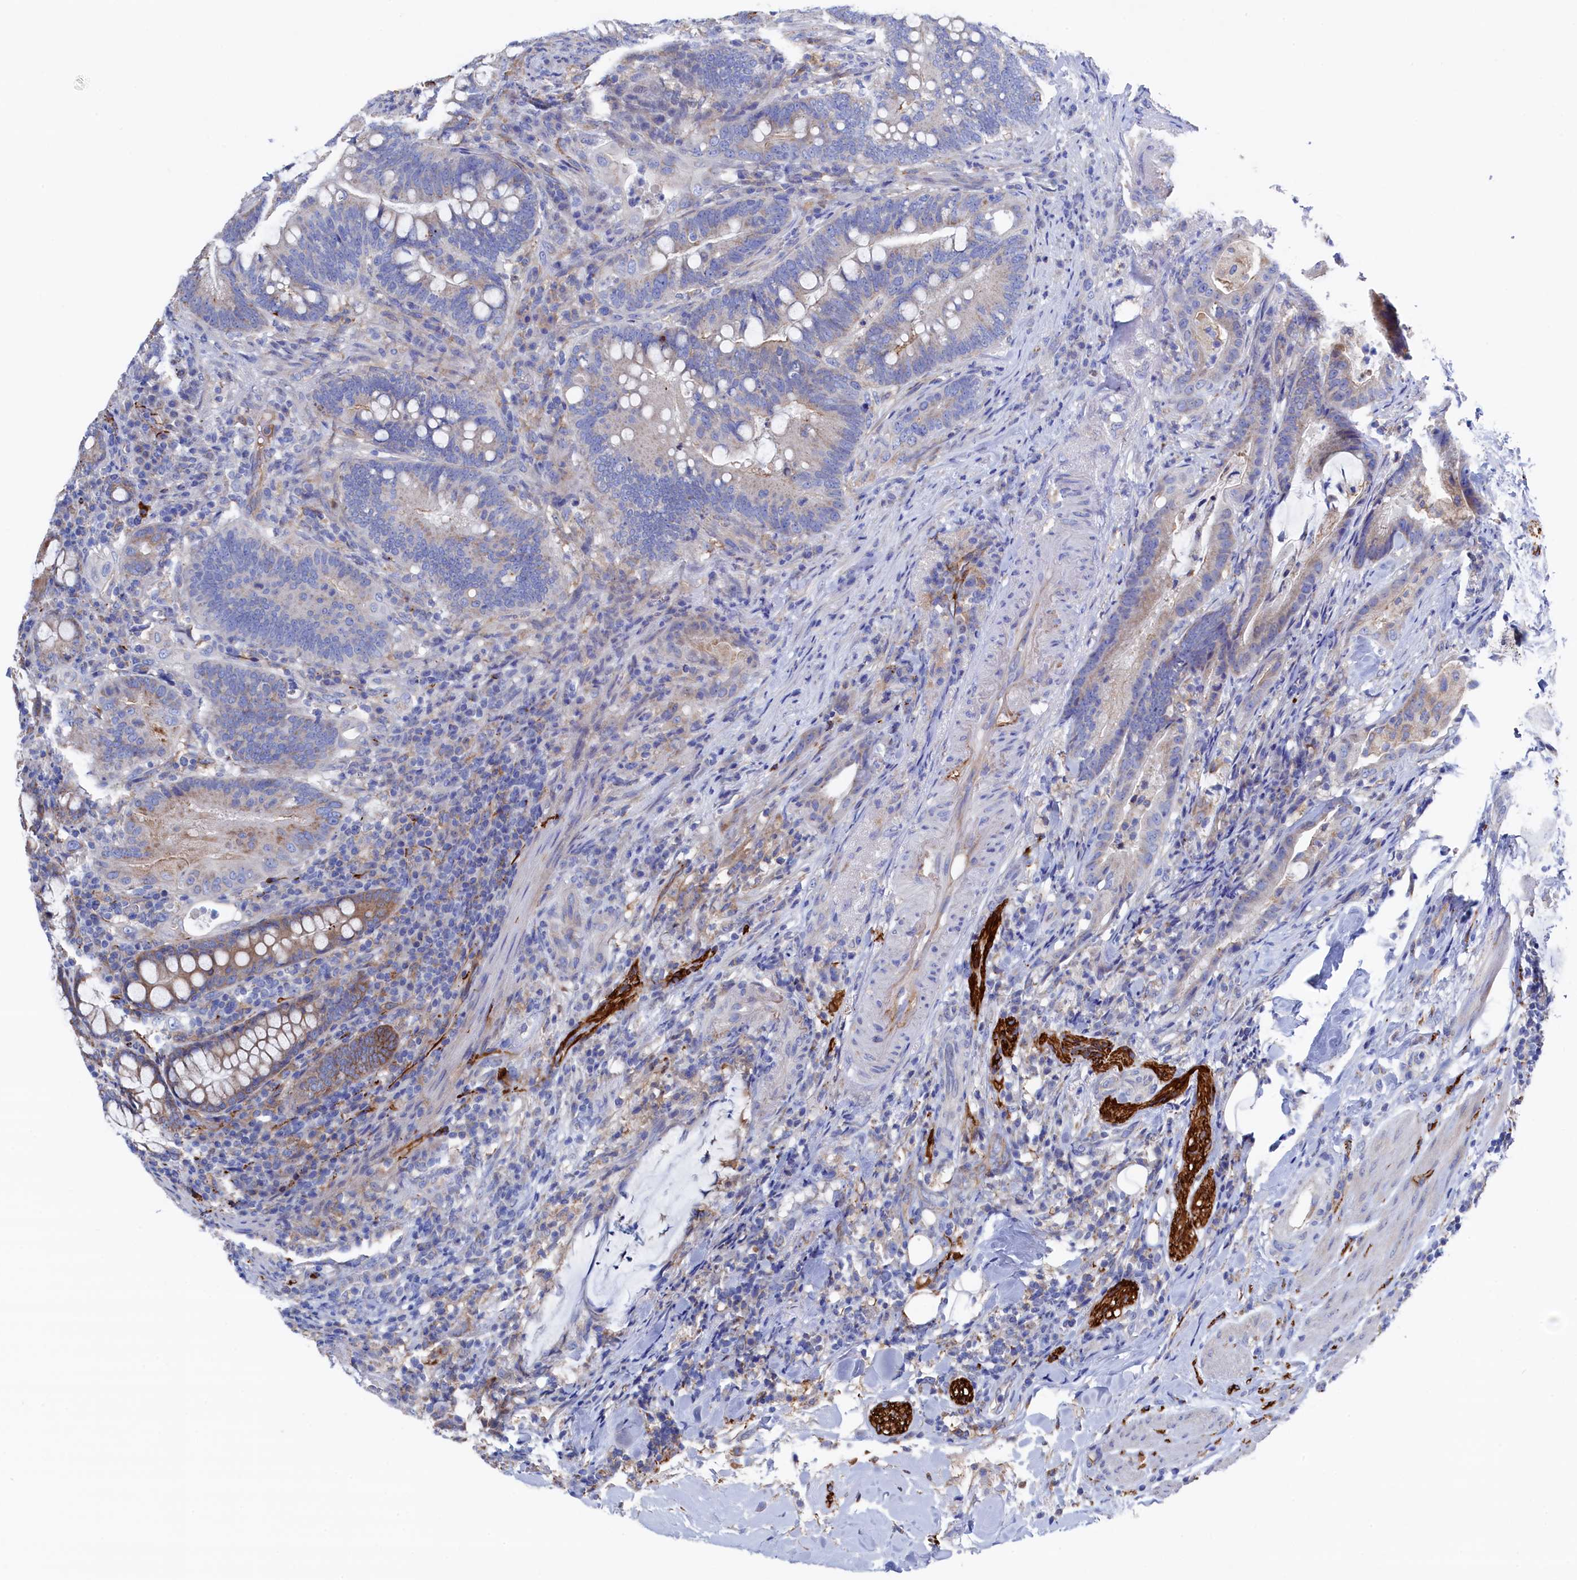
{"staining": {"intensity": "weak", "quantity": "<25%", "location": "cytoplasmic/membranous"}, "tissue": "colorectal cancer", "cell_type": "Tumor cells", "image_type": "cancer", "snomed": [{"axis": "morphology", "description": "Adenocarcinoma, NOS"}, {"axis": "topography", "description": "Colon"}], "caption": "Immunohistochemistry (IHC) histopathology image of colorectal cancer (adenocarcinoma) stained for a protein (brown), which displays no positivity in tumor cells.", "gene": "C12orf73", "patient": {"sex": "female", "age": 66}}